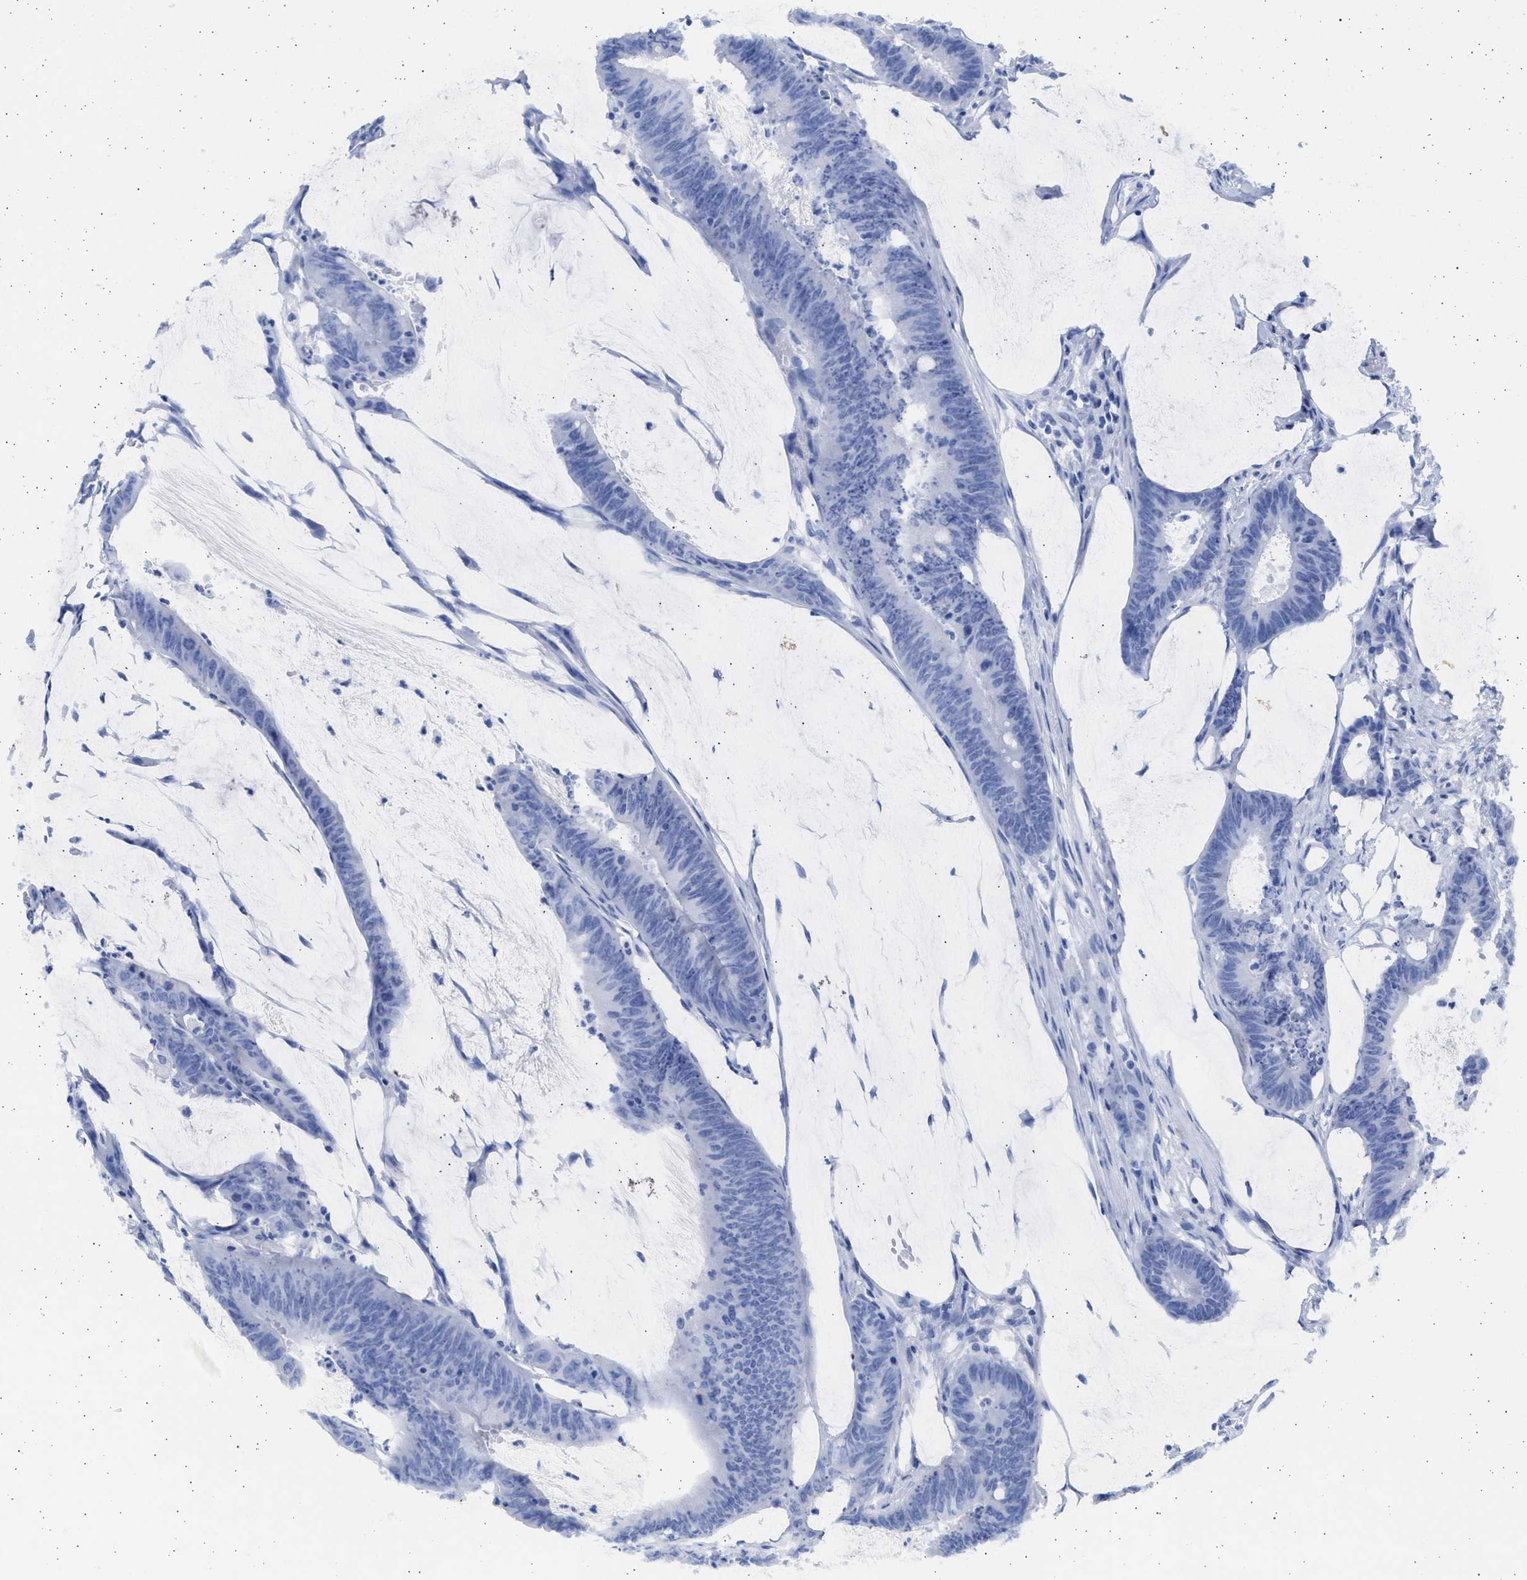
{"staining": {"intensity": "negative", "quantity": "none", "location": "none"}, "tissue": "colorectal cancer", "cell_type": "Tumor cells", "image_type": "cancer", "snomed": [{"axis": "morphology", "description": "Adenocarcinoma, NOS"}, {"axis": "topography", "description": "Rectum"}], "caption": "The image displays no significant positivity in tumor cells of adenocarcinoma (colorectal).", "gene": "ALDOC", "patient": {"sex": "female", "age": 66}}